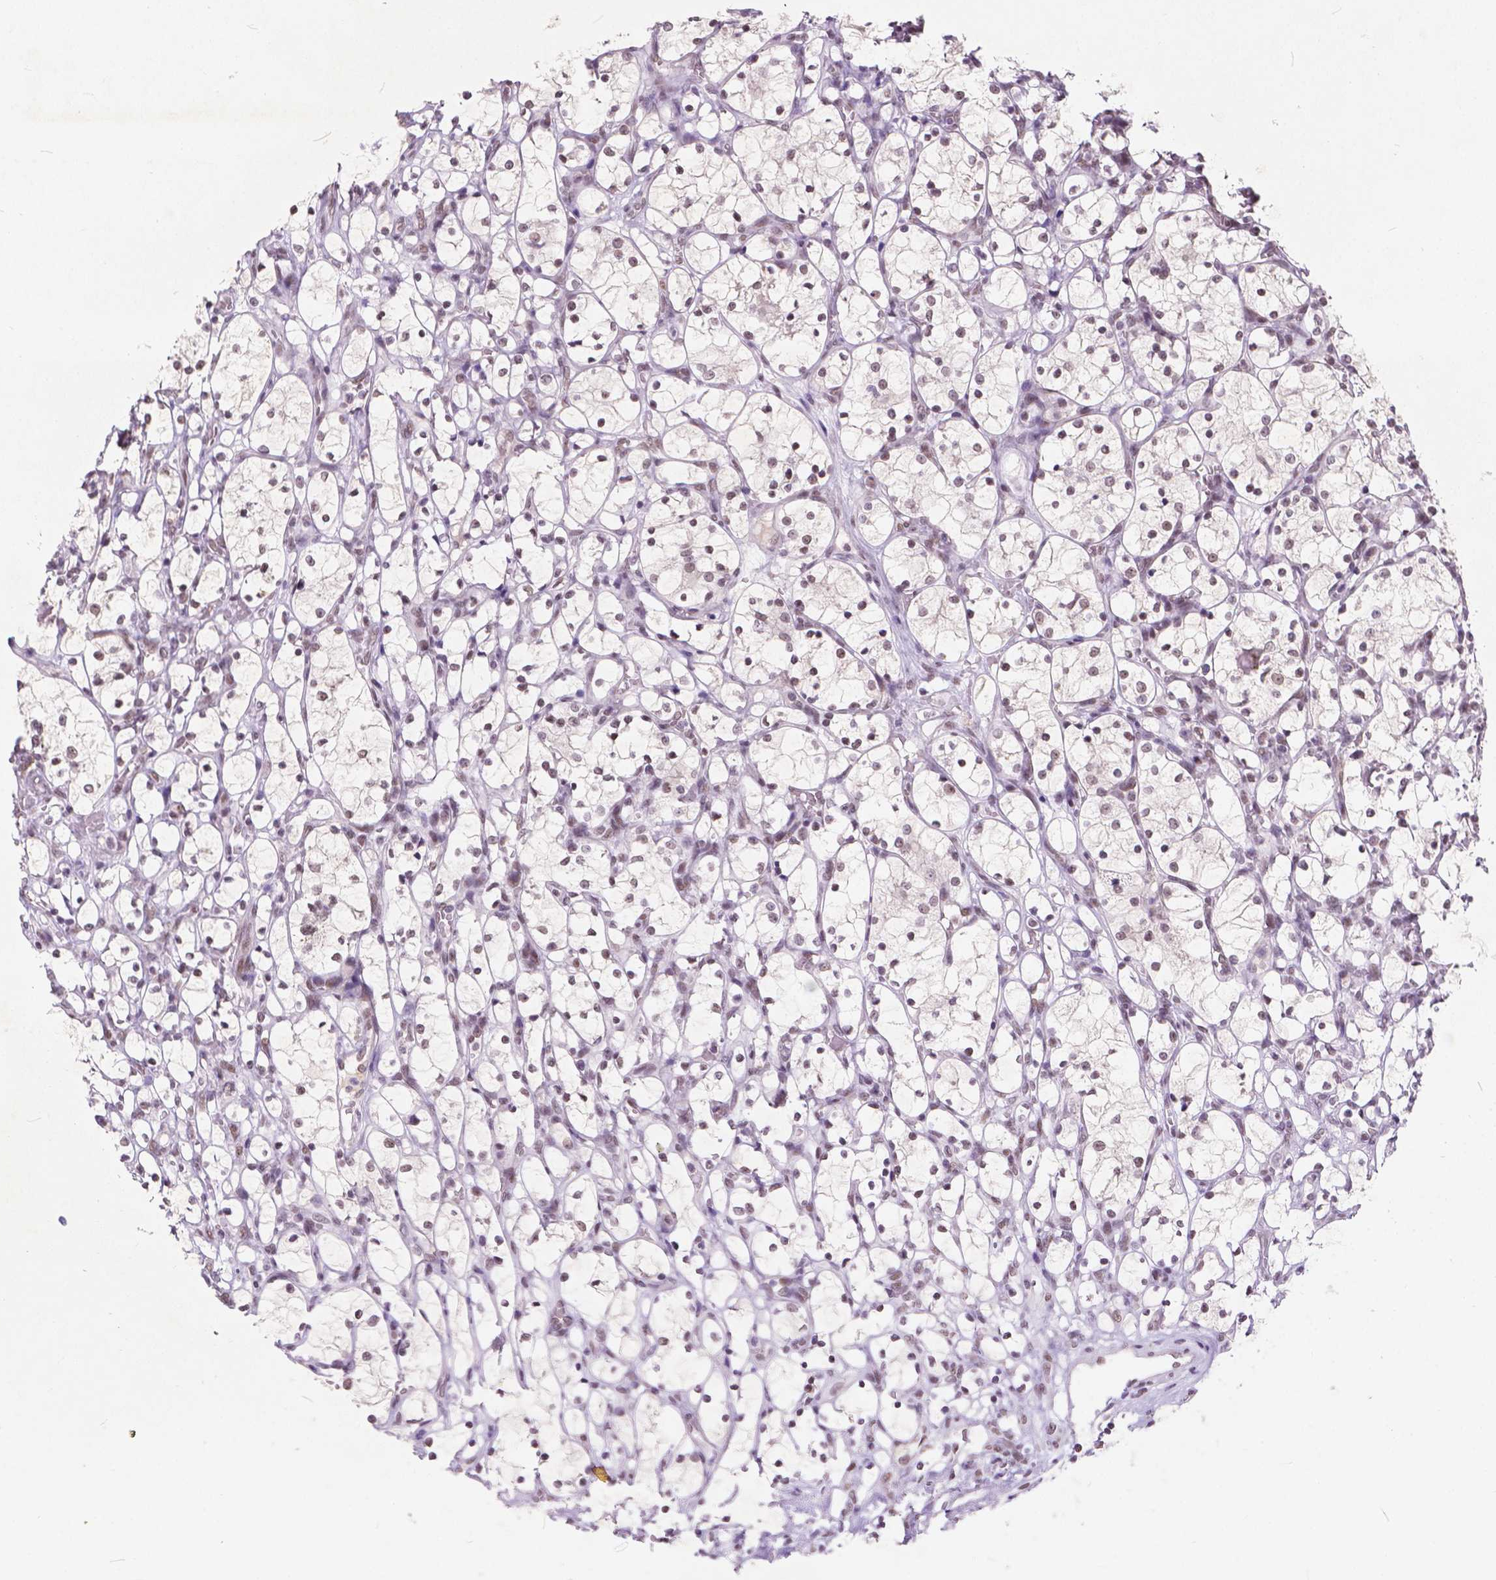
{"staining": {"intensity": "weak", "quantity": ">75%", "location": "nuclear"}, "tissue": "renal cancer", "cell_type": "Tumor cells", "image_type": "cancer", "snomed": [{"axis": "morphology", "description": "Adenocarcinoma, NOS"}, {"axis": "topography", "description": "Kidney"}], "caption": "A low amount of weak nuclear expression is identified in about >75% of tumor cells in adenocarcinoma (renal) tissue. The staining is performed using DAB brown chromogen to label protein expression. The nuclei are counter-stained blue using hematoxylin.", "gene": "FAM53A", "patient": {"sex": "female", "age": 69}}